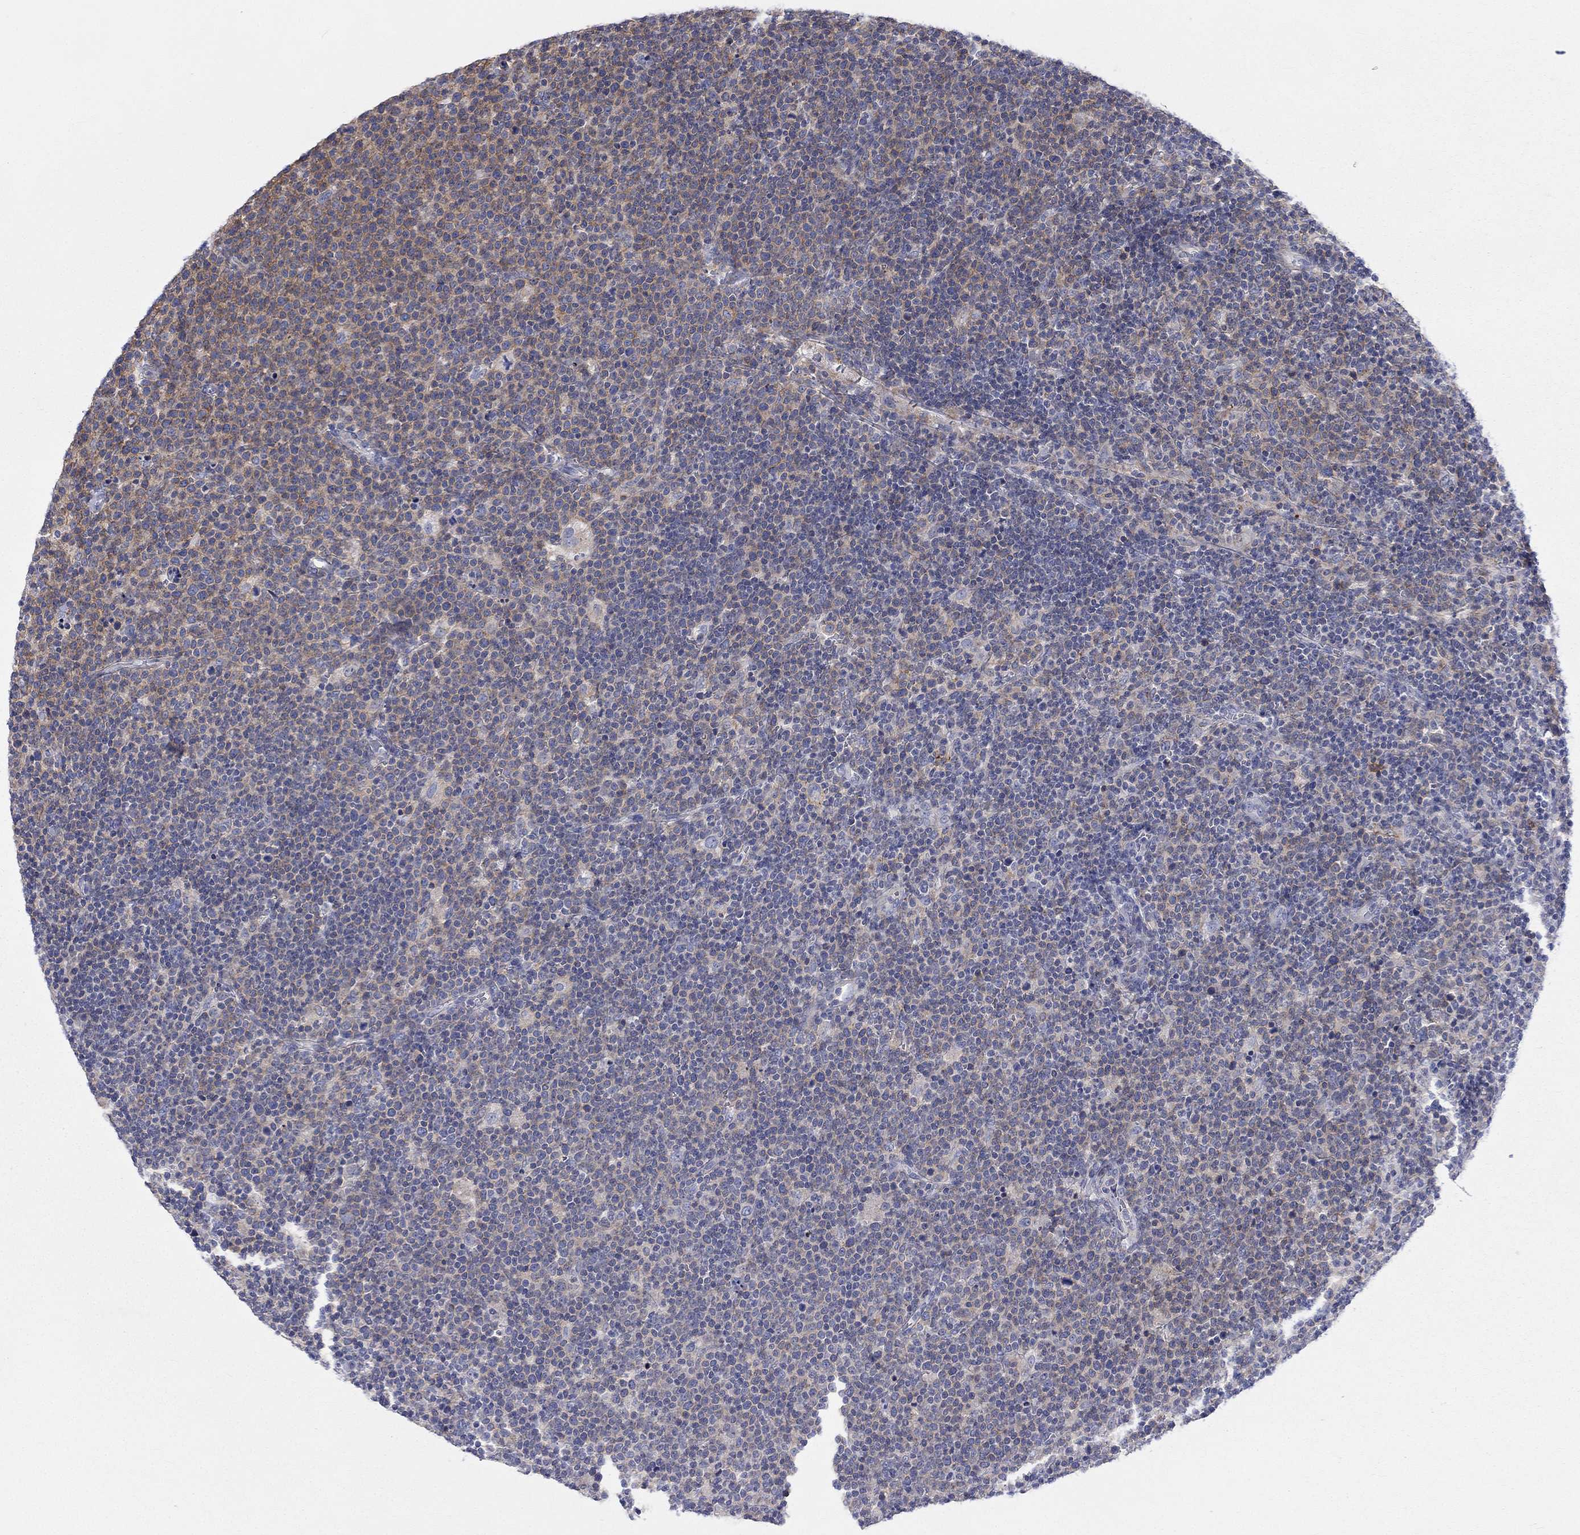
{"staining": {"intensity": "moderate", "quantity": "25%-75%", "location": "cytoplasmic/membranous"}, "tissue": "lymphoma", "cell_type": "Tumor cells", "image_type": "cancer", "snomed": [{"axis": "morphology", "description": "Malignant lymphoma, non-Hodgkin's type, High grade"}, {"axis": "topography", "description": "Lymph node"}], "caption": "Human high-grade malignant lymphoma, non-Hodgkin's type stained with a protein marker exhibits moderate staining in tumor cells.", "gene": "PCDHGA10", "patient": {"sex": "male", "age": 61}}